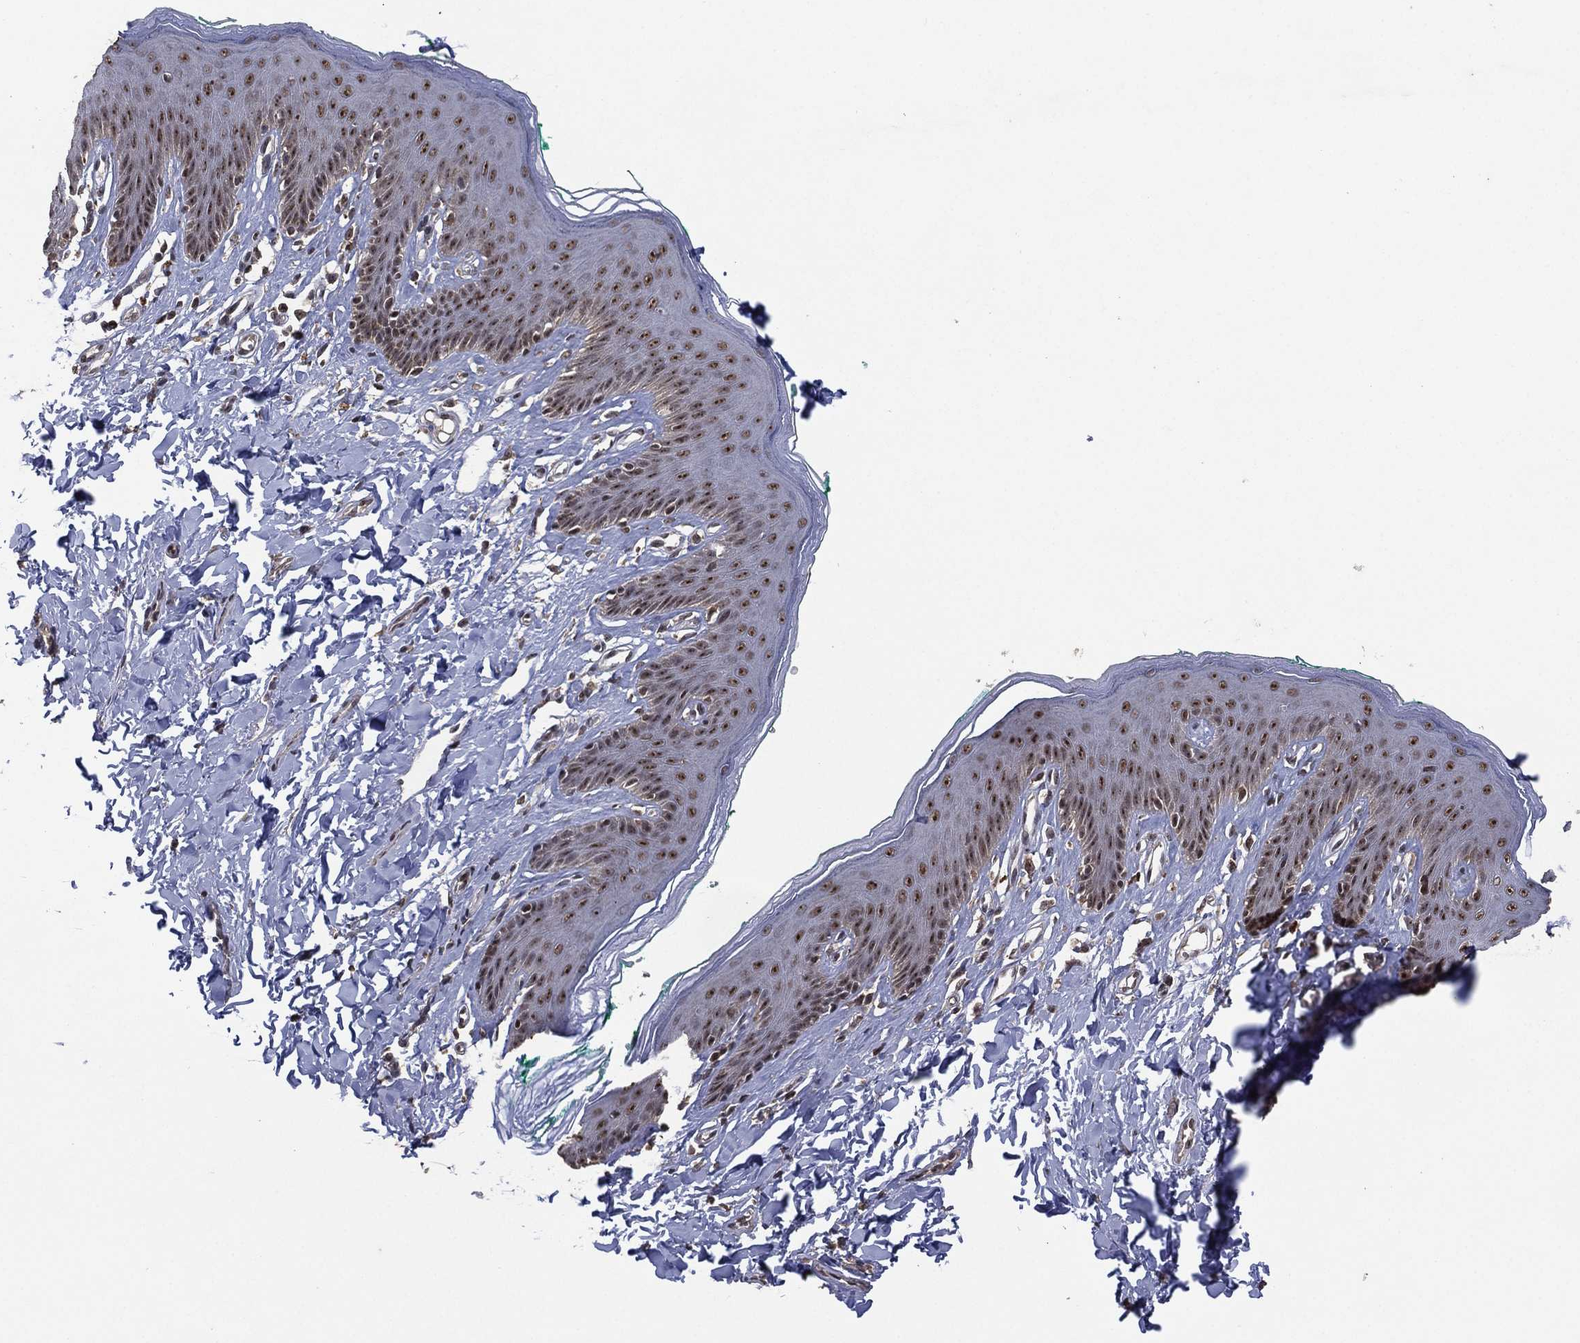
{"staining": {"intensity": "moderate", "quantity": "25%-75%", "location": "nuclear"}, "tissue": "skin", "cell_type": "Epidermal cells", "image_type": "normal", "snomed": [{"axis": "morphology", "description": "Normal tissue, NOS"}, {"axis": "topography", "description": "Vulva"}], "caption": "Immunohistochemical staining of normal human skin exhibits moderate nuclear protein staining in approximately 25%-75% of epidermal cells.", "gene": "NELFCD", "patient": {"sex": "female", "age": 66}}